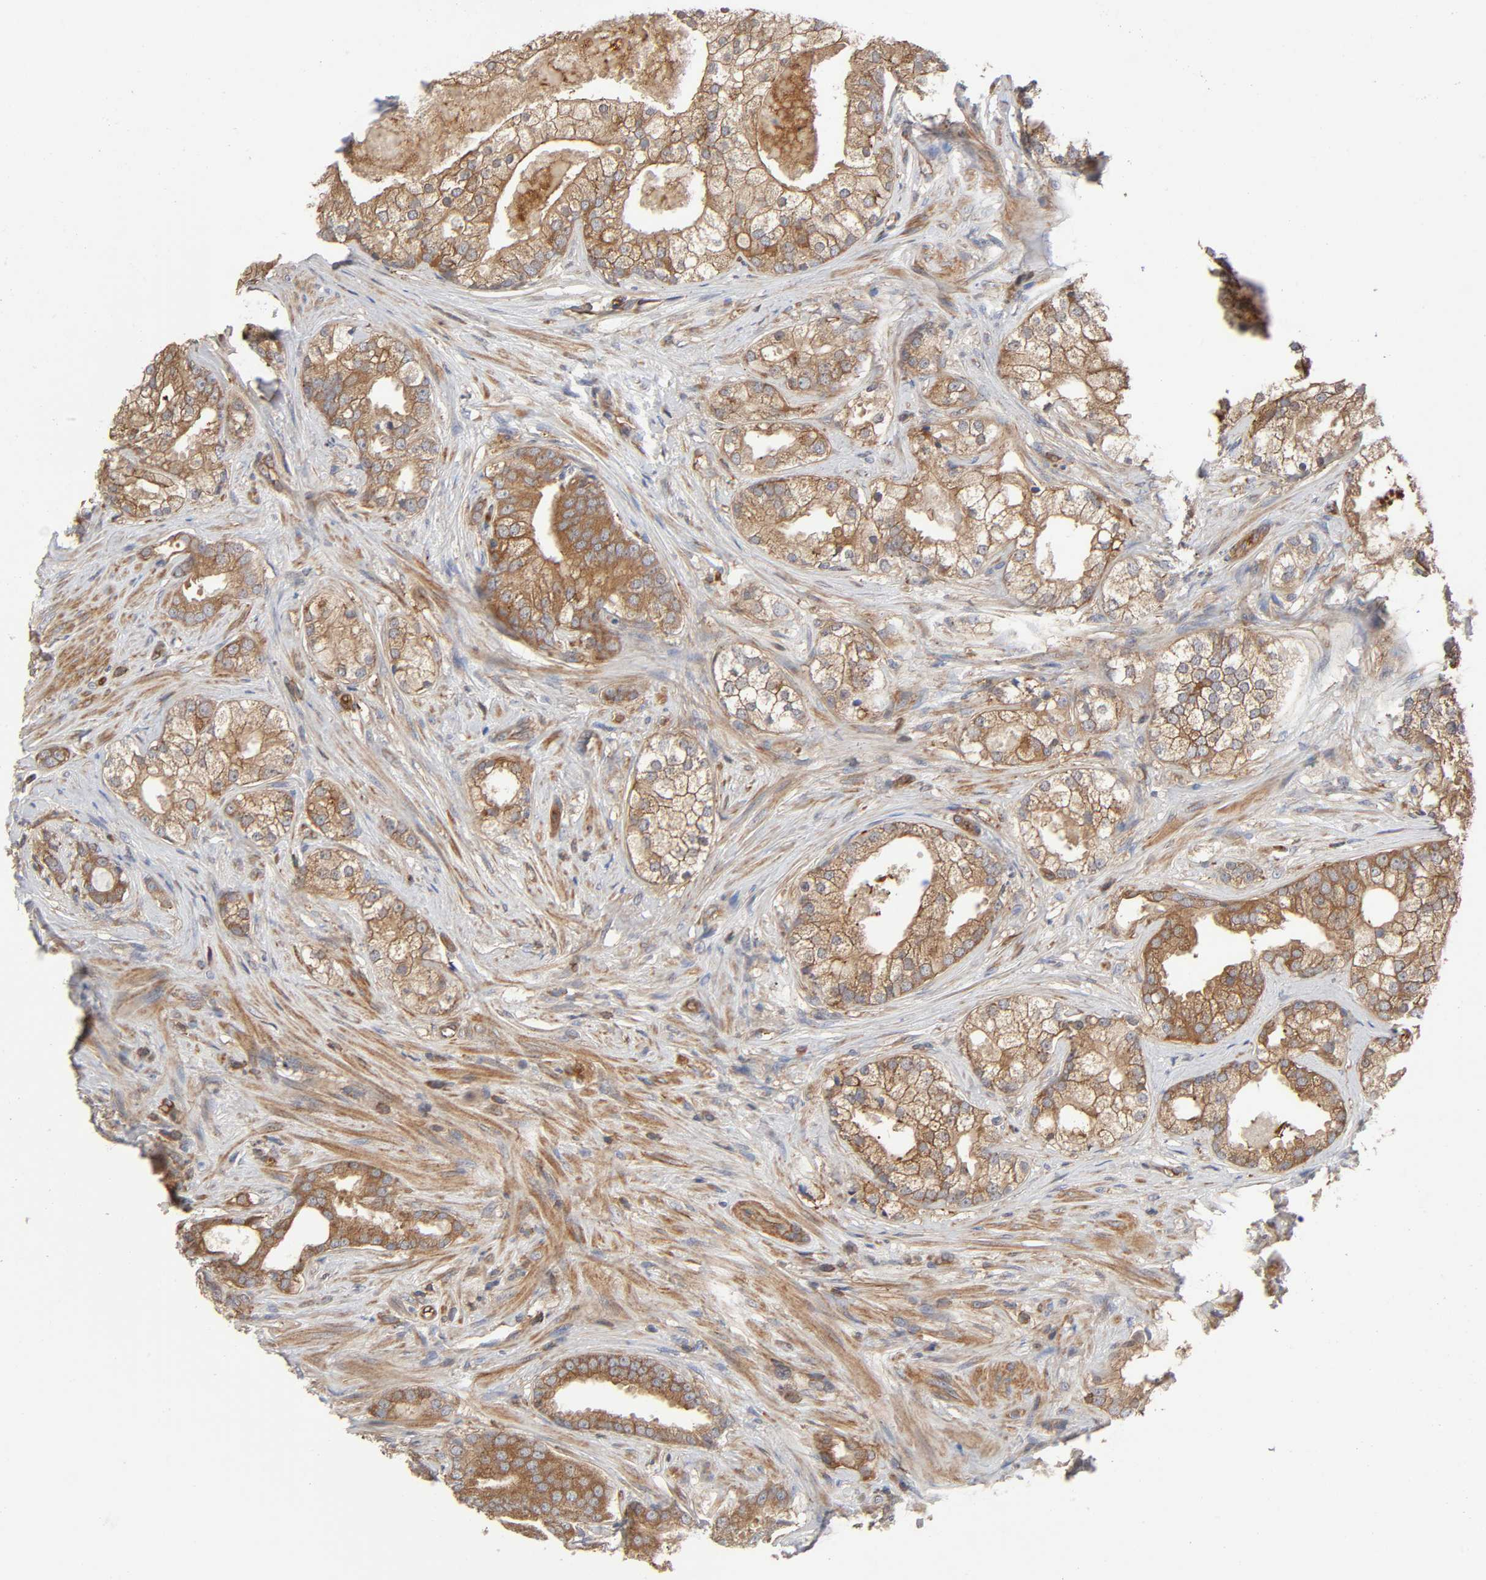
{"staining": {"intensity": "moderate", "quantity": "25%-75%", "location": "cytoplasmic/membranous"}, "tissue": "prostate cancer", "cell_type": "Tumor cells", "image_type": "cancer", "snomed": [{"axis": "morphology", "description": "Adenocarcinoma, Low grade"}, {"axis": "topography", "description": "Prostate"}], "caption": "Prostate cancer (low-grade adenocarcinoma) stained with a protein marker displays moderate staining in tumor cells.", "gene": "LAMTOR2", "patient": {"sex": "male", "age": 58}}